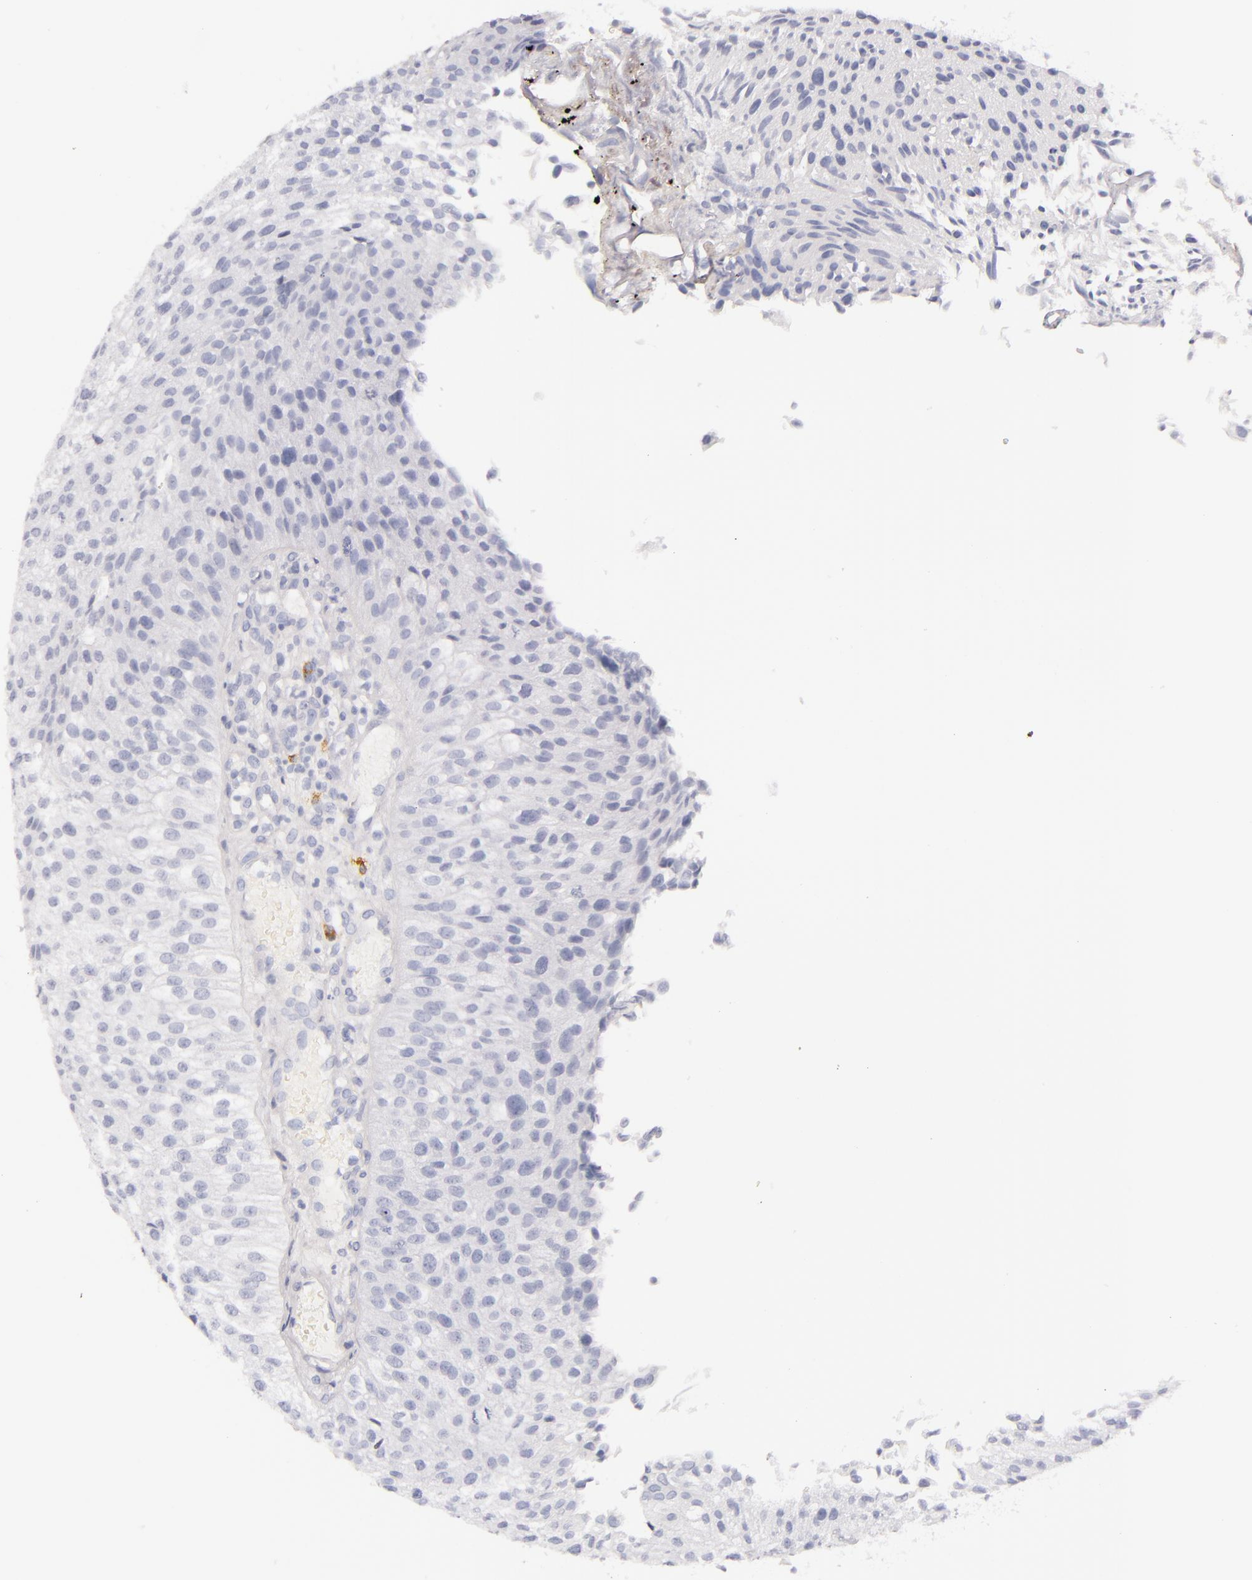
{"staining": {"intensity": "negative", "quantity": "none", "location": "none"}, "tissue": "urothelial cancer", "cell_type": "Tumor cells", "image_type": "cancer", "snomed": [{"axis": "morphology", "description": "Urothelial carcinoma, Low grade"}, {"axis": "topography", "description": "Urinary bladder"}], "caption": "Tumor cells show no significant protein expression in urothelial cancer.", "gene": "TPSD1", "patient": {"sex": "female", "age": 89}}